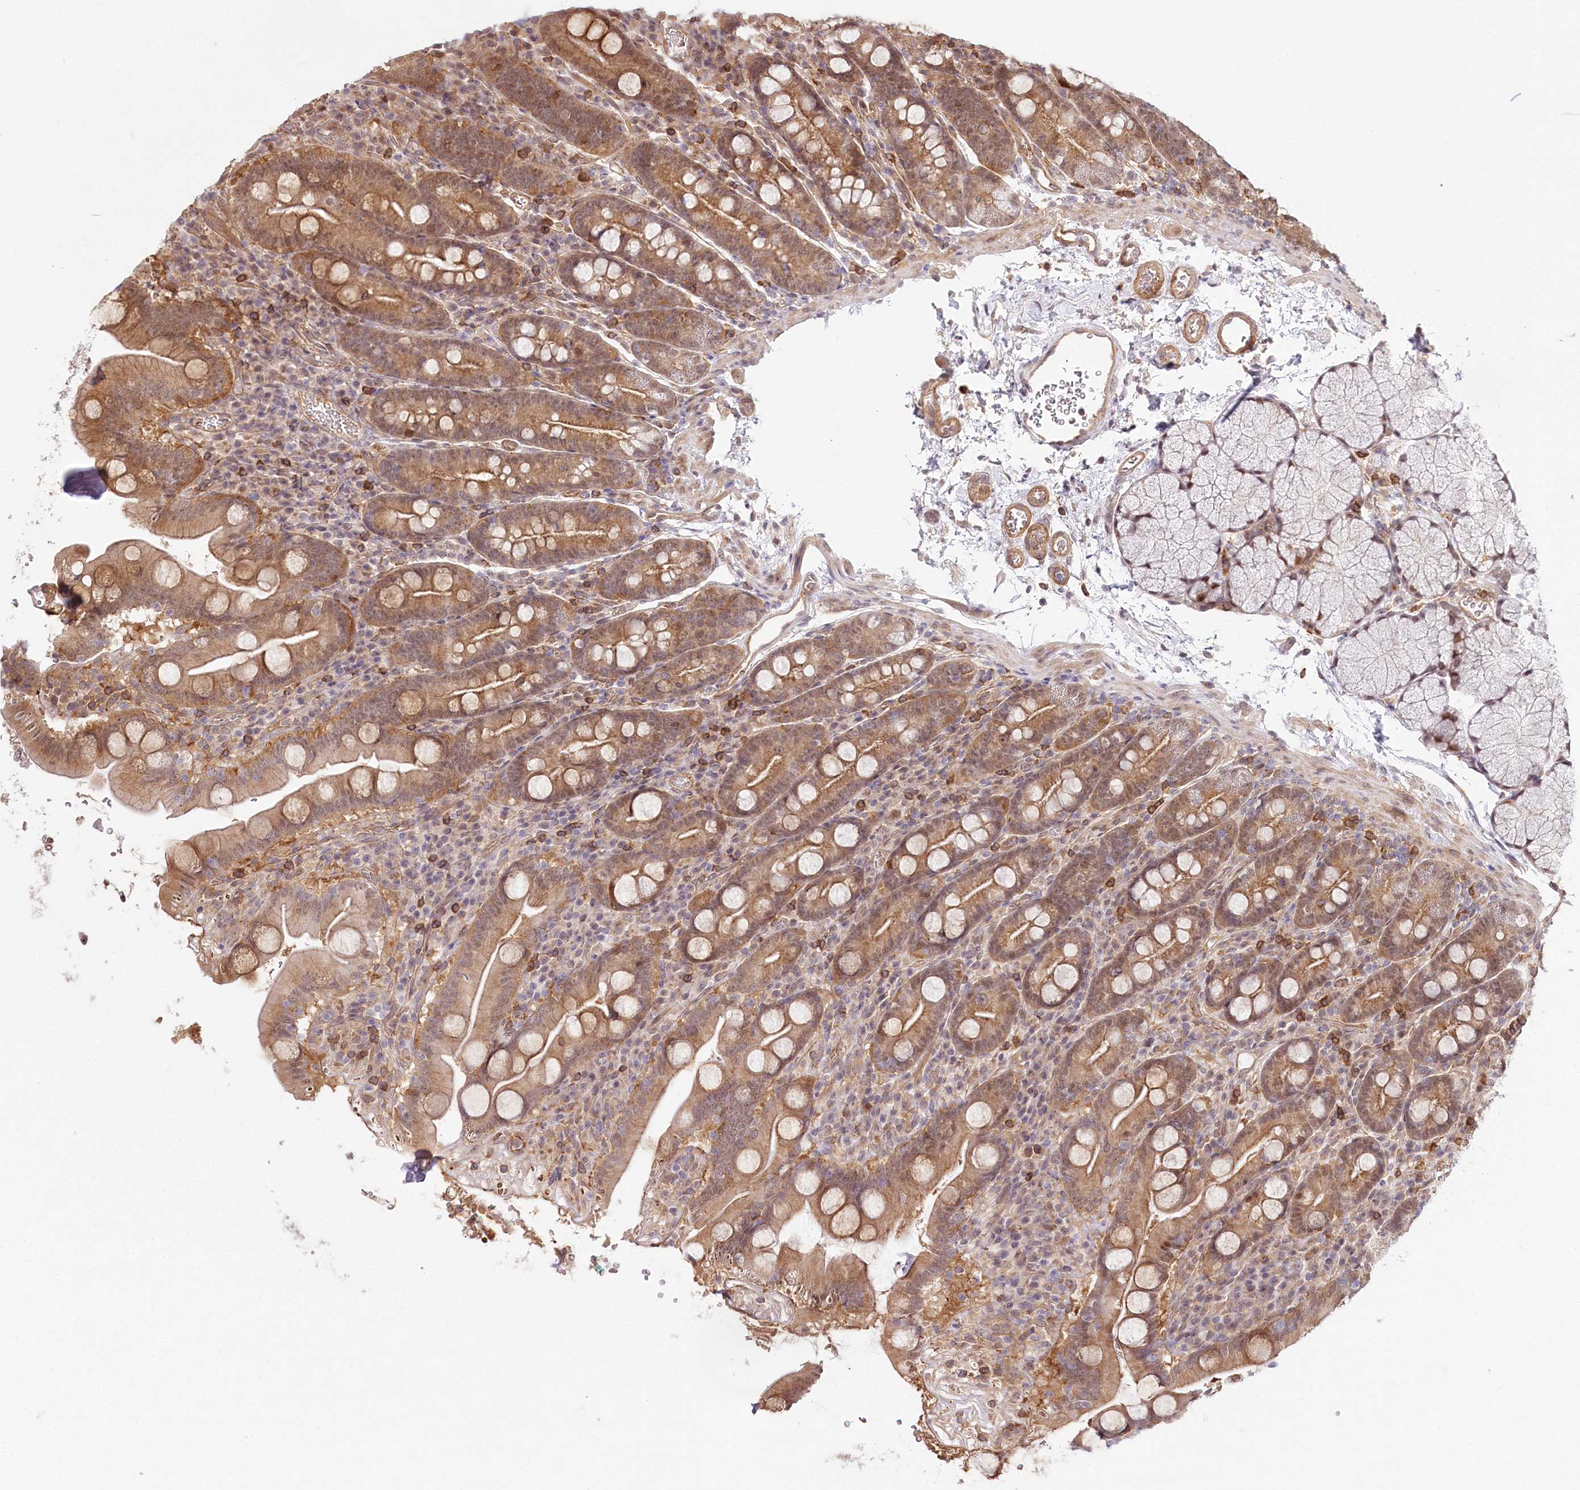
{"staining": {"intensity": "moderate", "quantity": "25%-75%", "location": "cytoplasmic/membranous,nuclear"}, "tissue": "duodenum", "cell_type": "Glandular cells", "image_type": "normal", "snomed": [{"axis": "morphology", "description": "Normal tissue, NOS"}, {"axis": "topography", "description": "Duodenum"}], "caption": "A histopathology image of human duodenum stained for a protein exhibits moderate cytoplasmic/membranous,nuclear brown staining in glandular cells.", "gene": "TUBGCP2", "patient": {"sex": "male", "age": 35}}